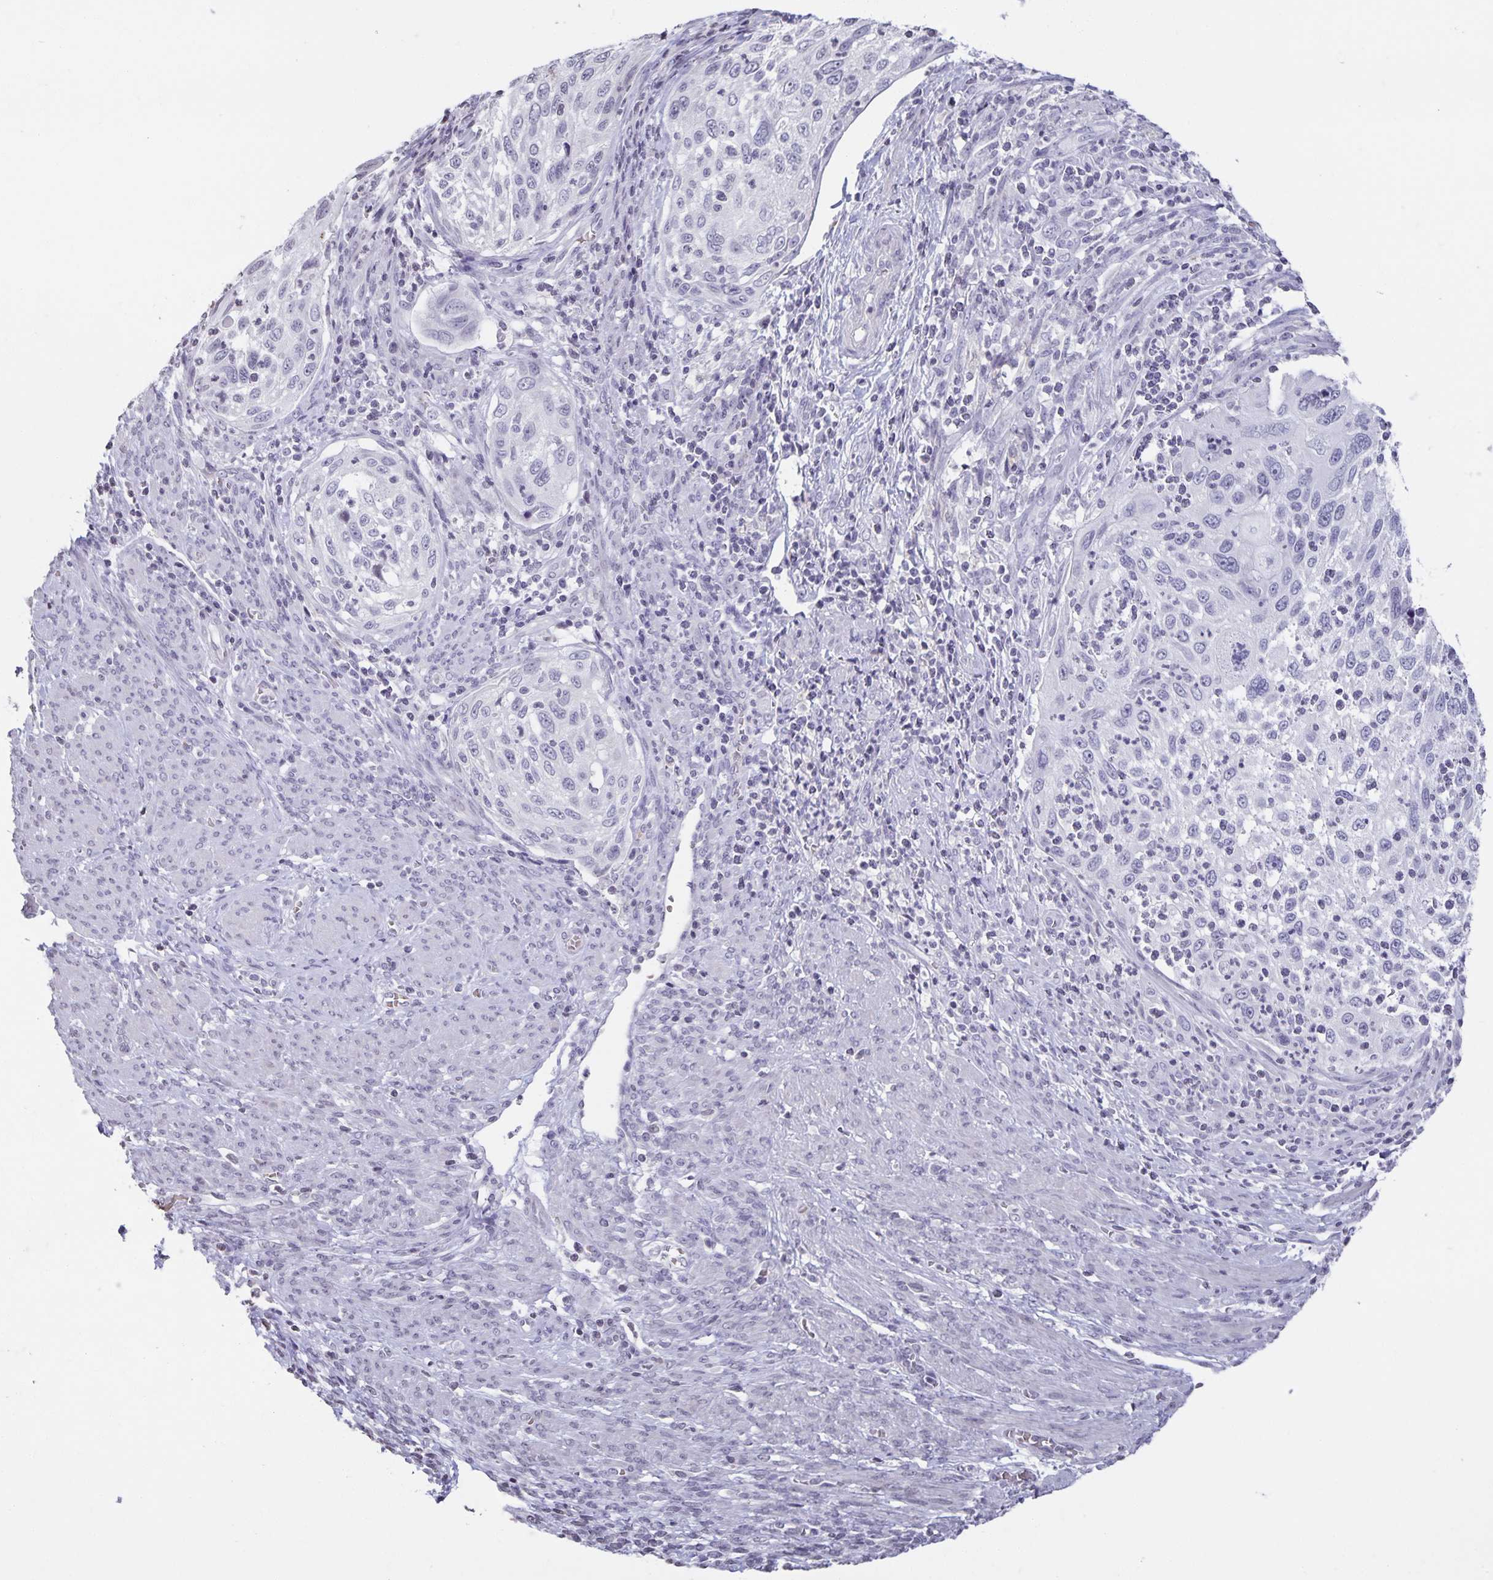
{"staining": {"intensity": "negative", "quantity": "none", "location": "none"}, "tissue": "cervical cancer", "cell_type": "Tumor cells", "image_type": "cancer", "snomed": [{"axis": "morphology", "description": "Squamous cell carcinoma, NOS"}, {"axis": "topography", "description": "Cervix"}], "caption": "The immunohistochemistry (IHC) image has no significant expression in tumor cells of cervical cancer (squamous cell carcinoma) tissue.", "gene": "AQP4", "patient": {"sex": "female", "age": 70}}